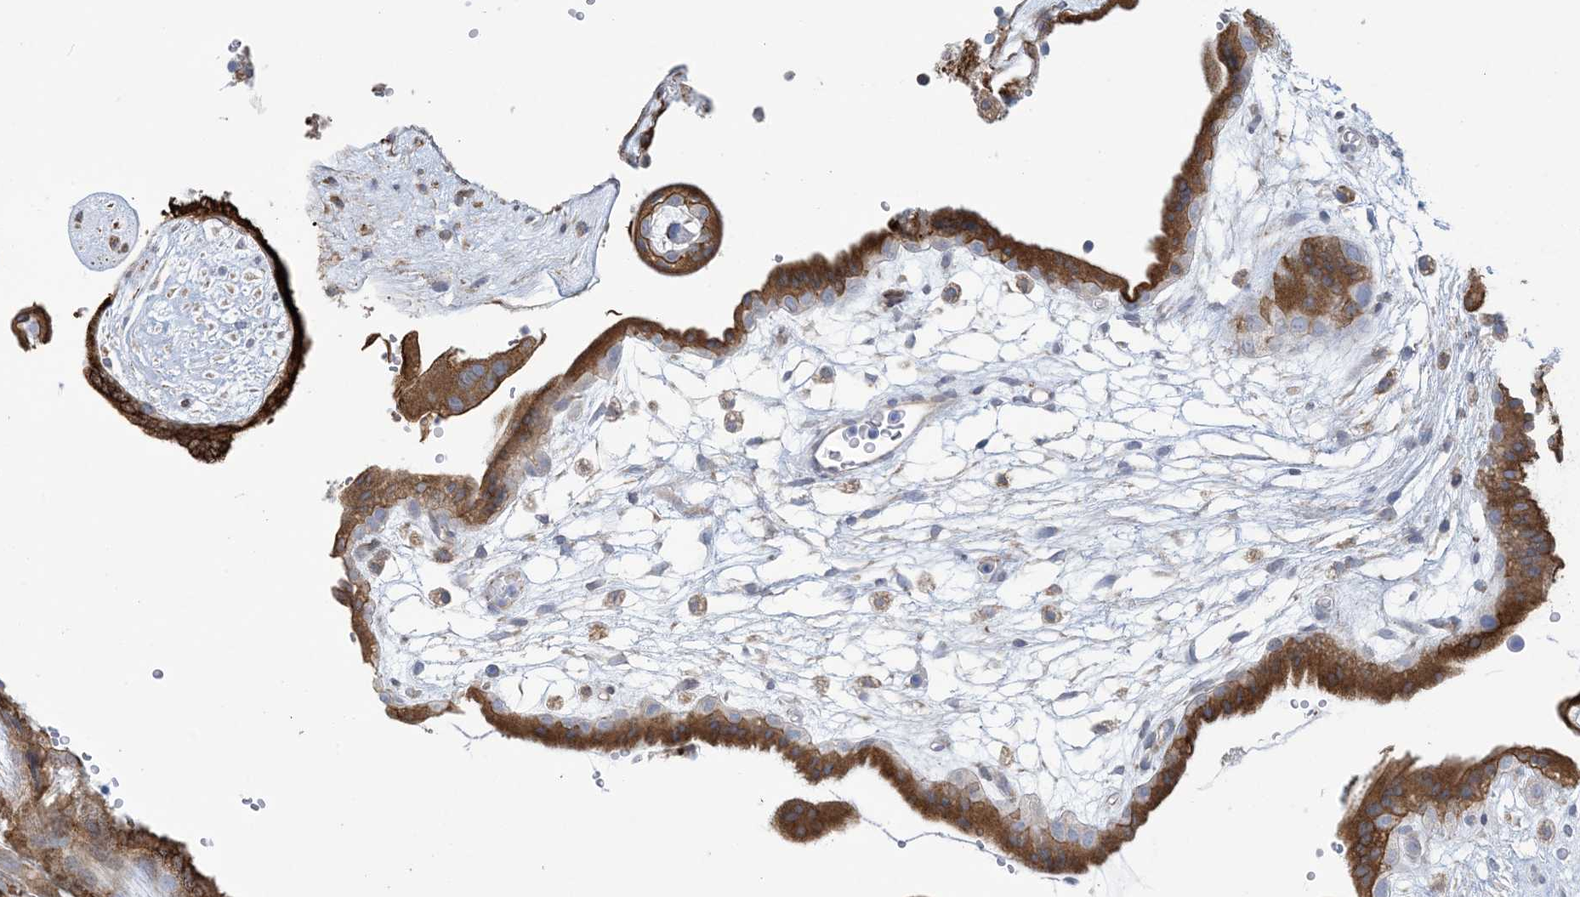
{"staining": {"intensity": "weak", "quantity": ">75%", "location": "cytoplasmic/membranous"}, "tissue": "placenta", "cell_type": "Decidual cells", "image_type": "normal", "snomed": [{"axis": "morphology", "description": "Normal tissue, NOS"}, {"axis": "topography", "description": "Placenta"}], "caption": "Benign placenta reveals weak cytoplasmic/membranous staining in about >75% of decidual cells, visualized by immunohistochemistry.", "gene": "SHANK1", "patient": {"sex": "female", "age": 18}}